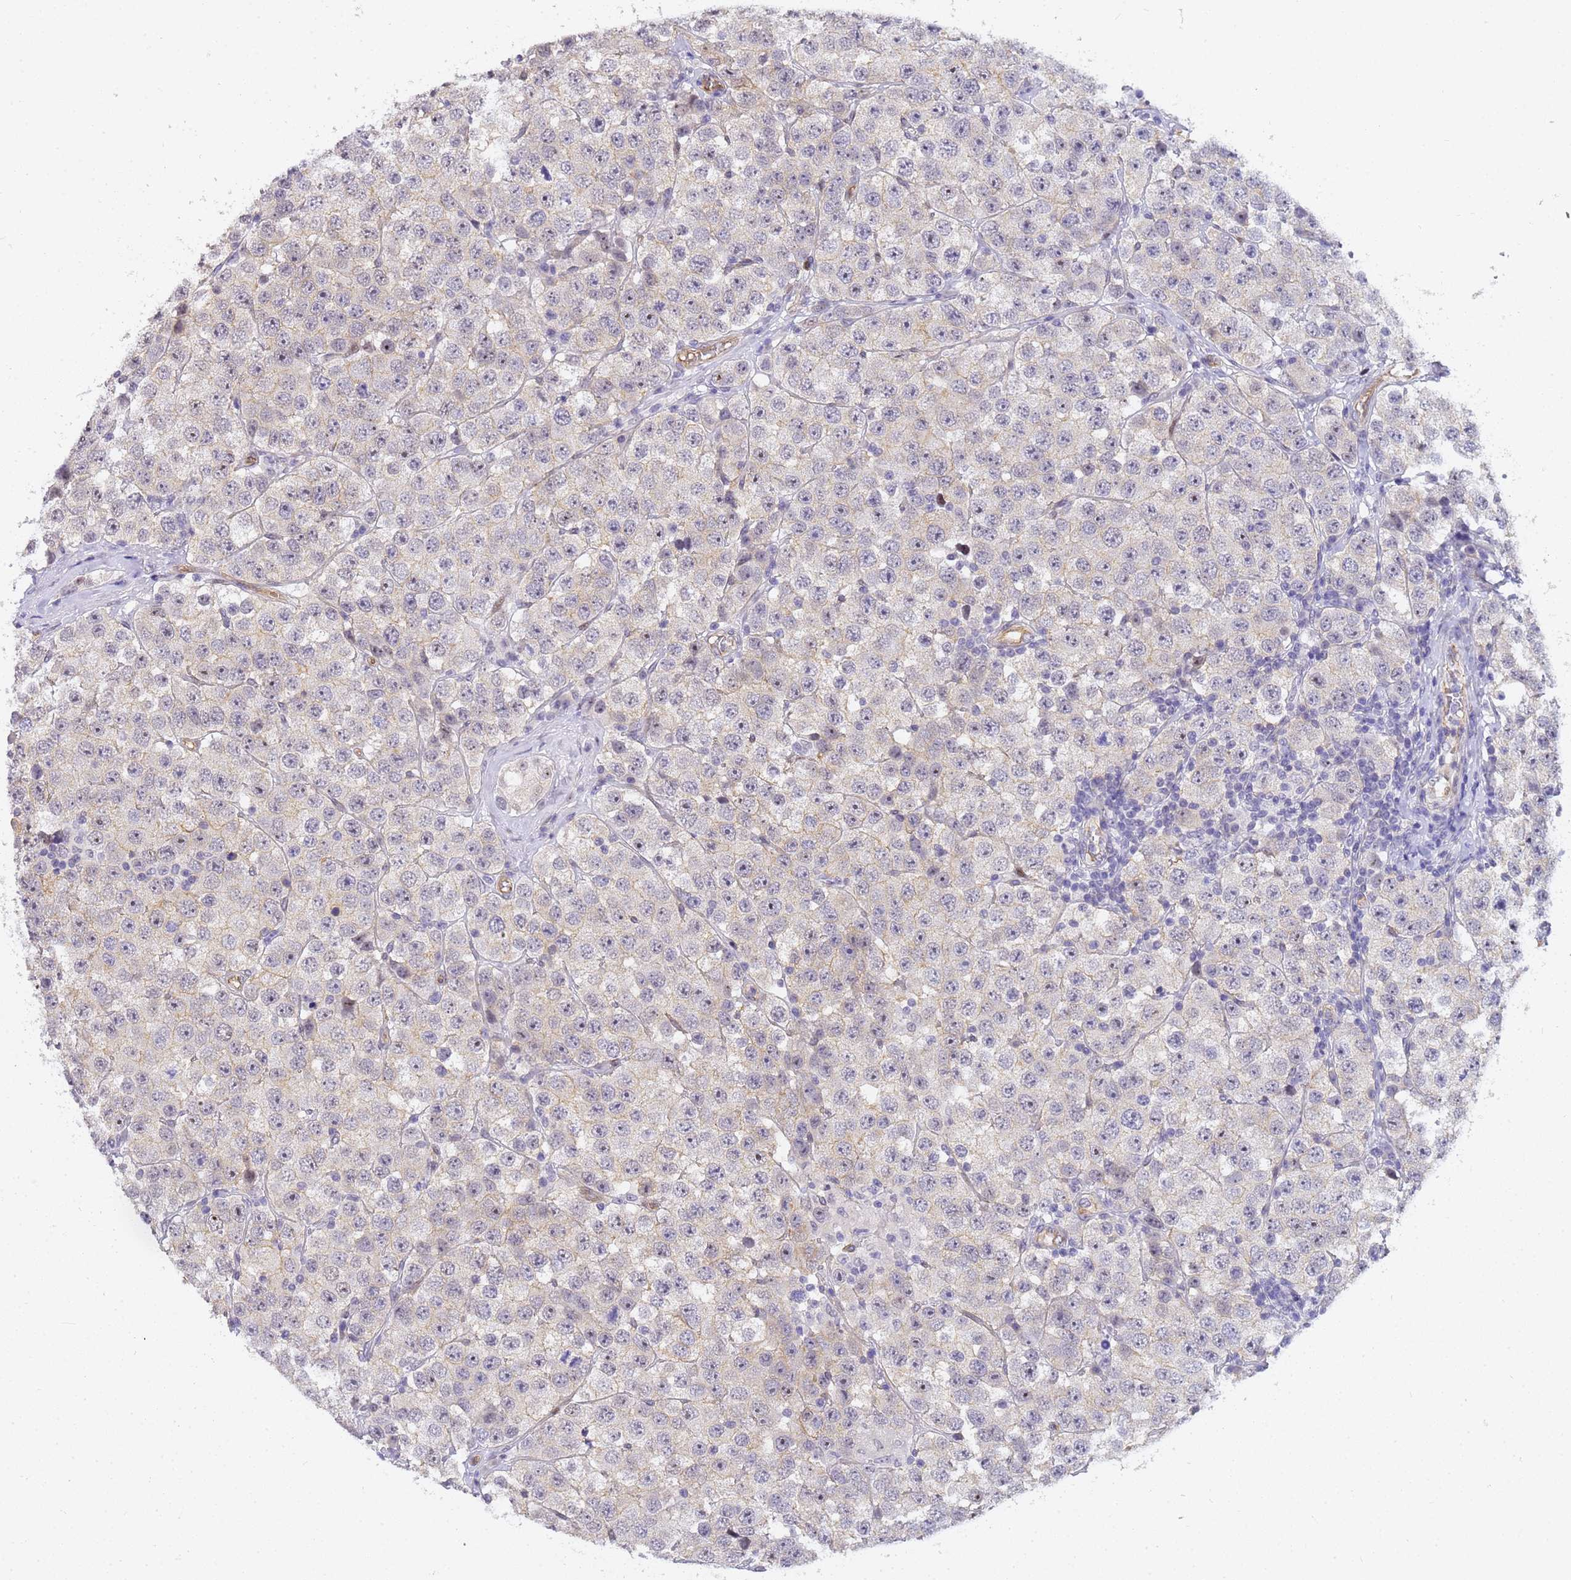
{"staining": {"intensity": "negative", "quantity": "none", "location": "none"}, "tissue": "testis cancer", "cell_type": "Tumor cells", "image_type": "cancer", "snomed": [{"axis": "morphology", "description": "Seminoma, NOS"}, {"axis": "topography", "description": "Testis"}], "caption": "IHC of testis seminoma shows no expression in tumor cells.", "gene": "GON4L", "patient": {"sex": "male", "age": 28}}